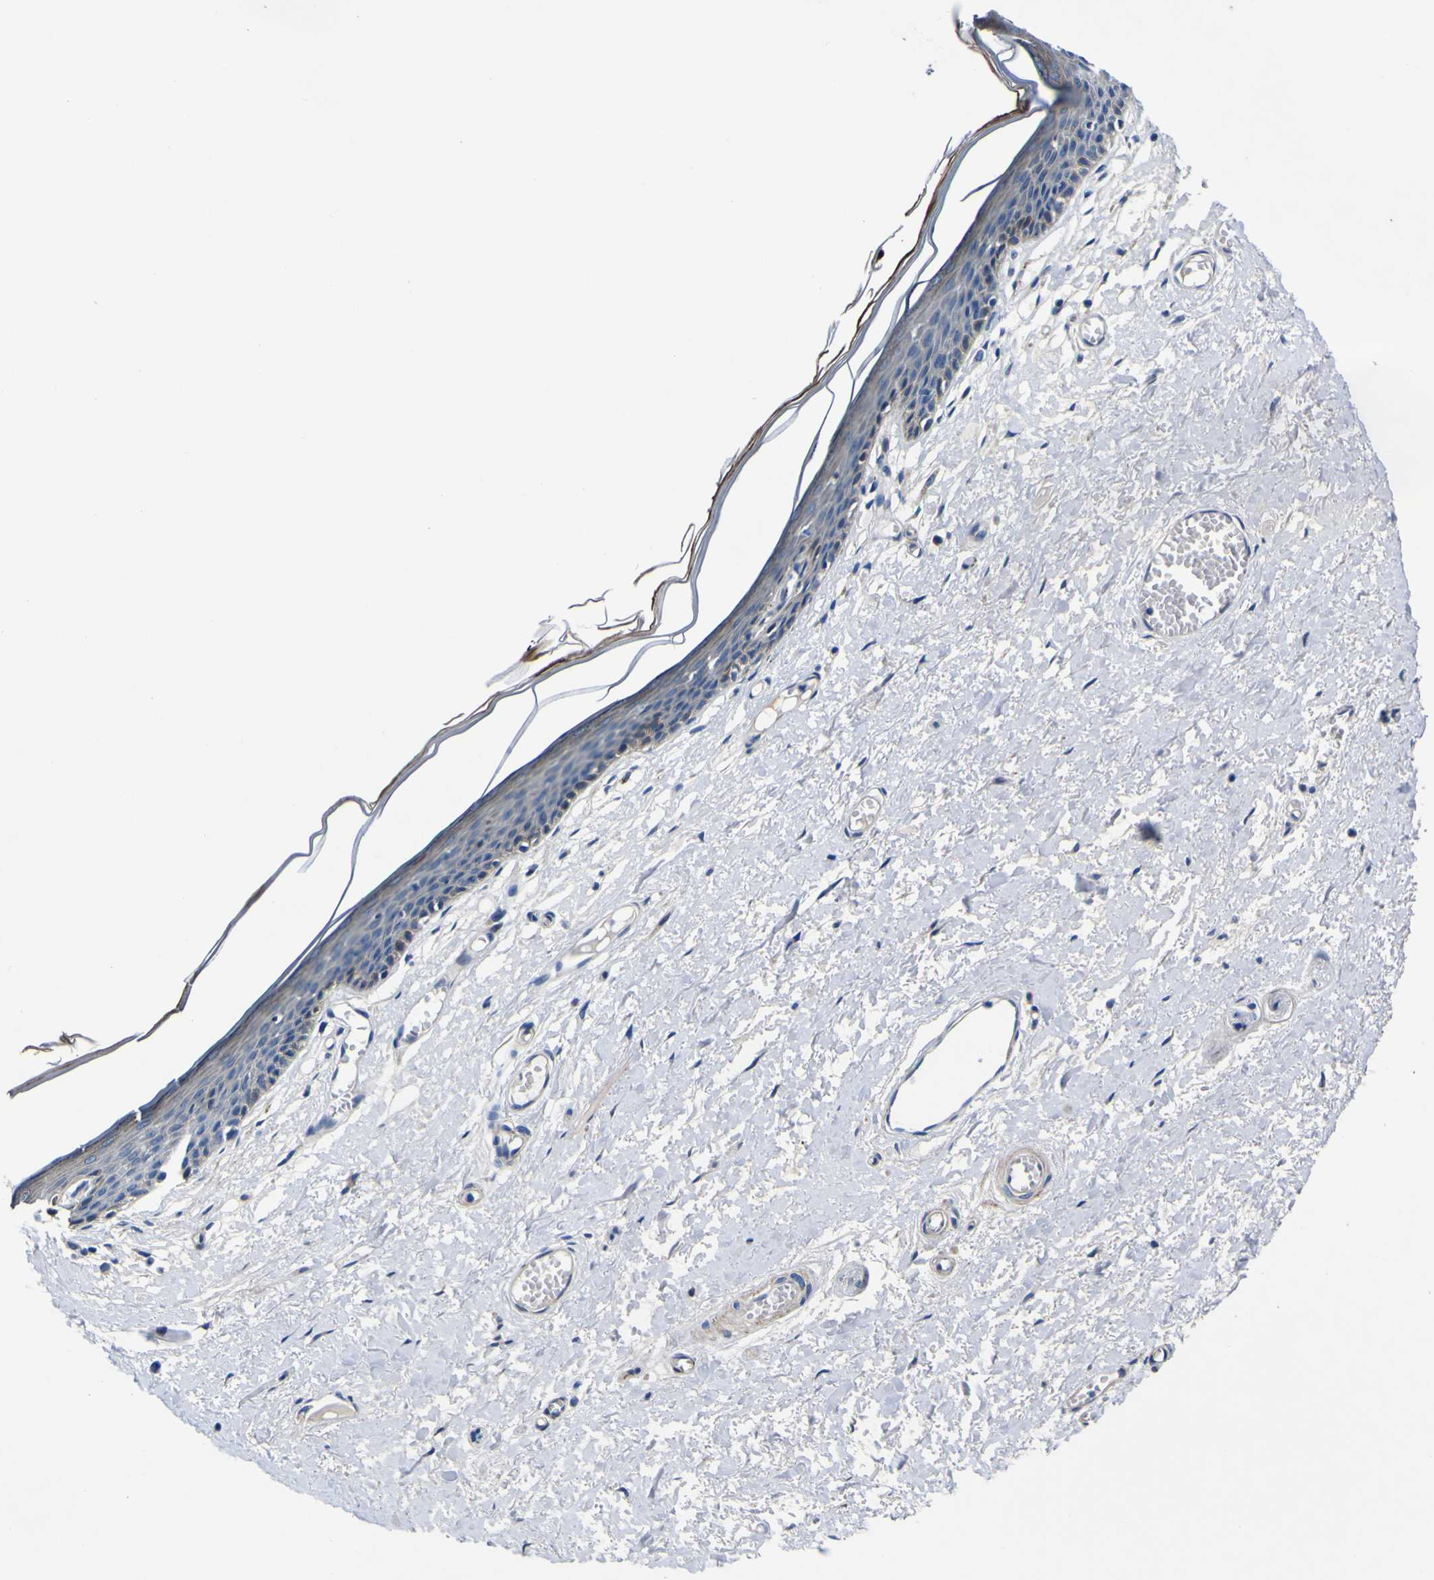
{"staining": {"intensity": "weak", "quantity": "25%-75%", "location": "cytoplasmic/membranous"}, "tissue": "skin", "cell_type": "Epidermal cells", "image_type": "normal", "snomed": [{"axis": "morphology", "description": "Normal tissue, NOS"}, {"axis": "topography", "description": "Vulva"}], "caption": "High-power microscopy captured an immunohistochemistry (IHC) image of benign skin, revealing weak cytoplasmic/membranous positivity in about 25%-75% of epidermal cells. (Brightfield microscopy of DAB IHC at high magnification).", "gene": "AGAP3", "patient": {"sex": "female", "age": 54}}